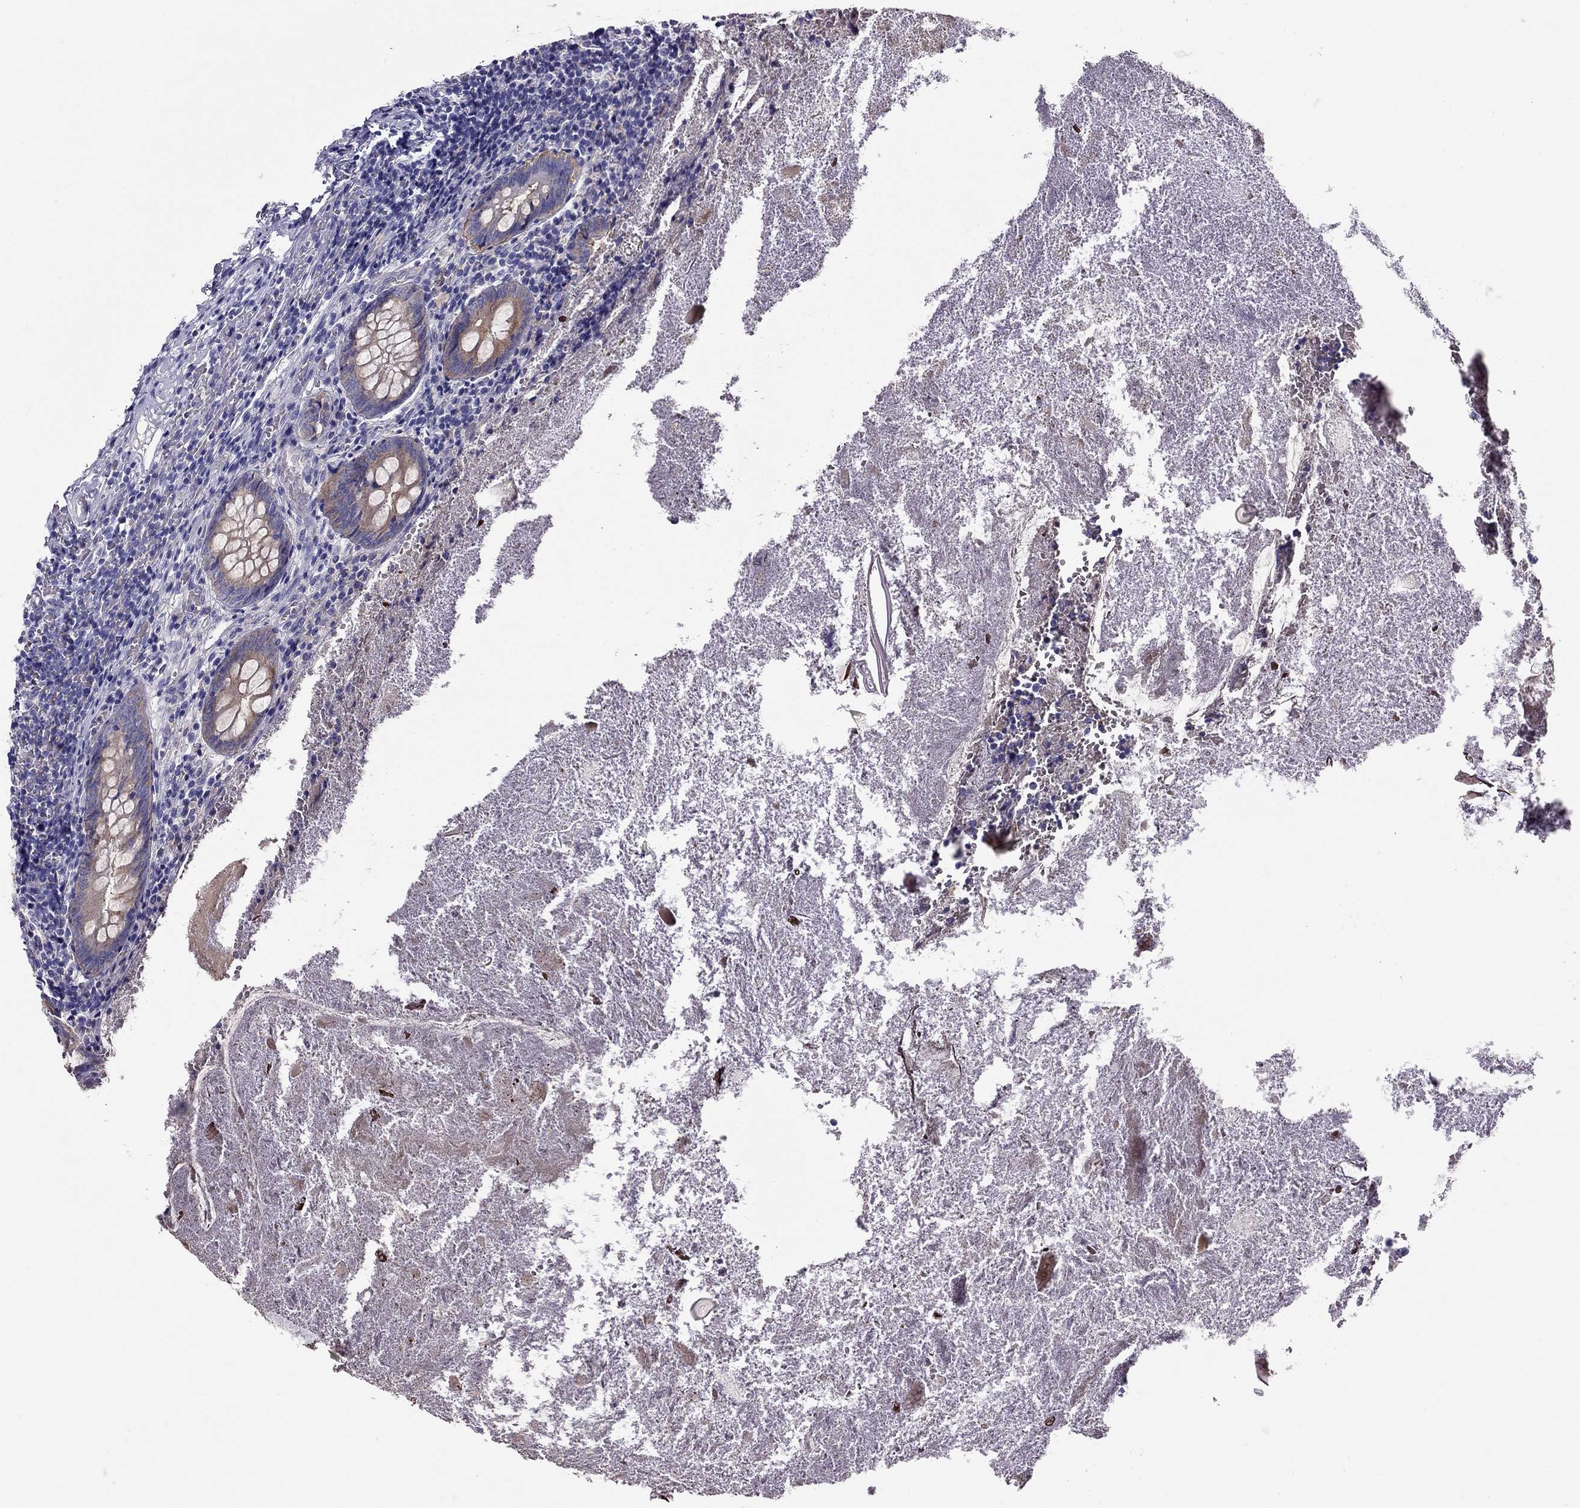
{"staining": {"intensity": "moderate", "quantity": "25%-75%", "location": "cytoplasmic/membranous"}, "tissue": "appendix", "cell_type": "Glandular cells", "image_type": "normal", "snomed": [{"axis": "morphology", "description": "Normal tissue, NOS"}, {"axis": "topography", "description": "Appendix"}], "caption": "Moderate cytoplasmic/membranous protein staining is present in about 25%-75% of glandular cells in appendix. The protein is shown in brown color, while the nuclei are stained blue.", "gene": "ALOX15B", "patient": {"sex": "female", "age": 23}}